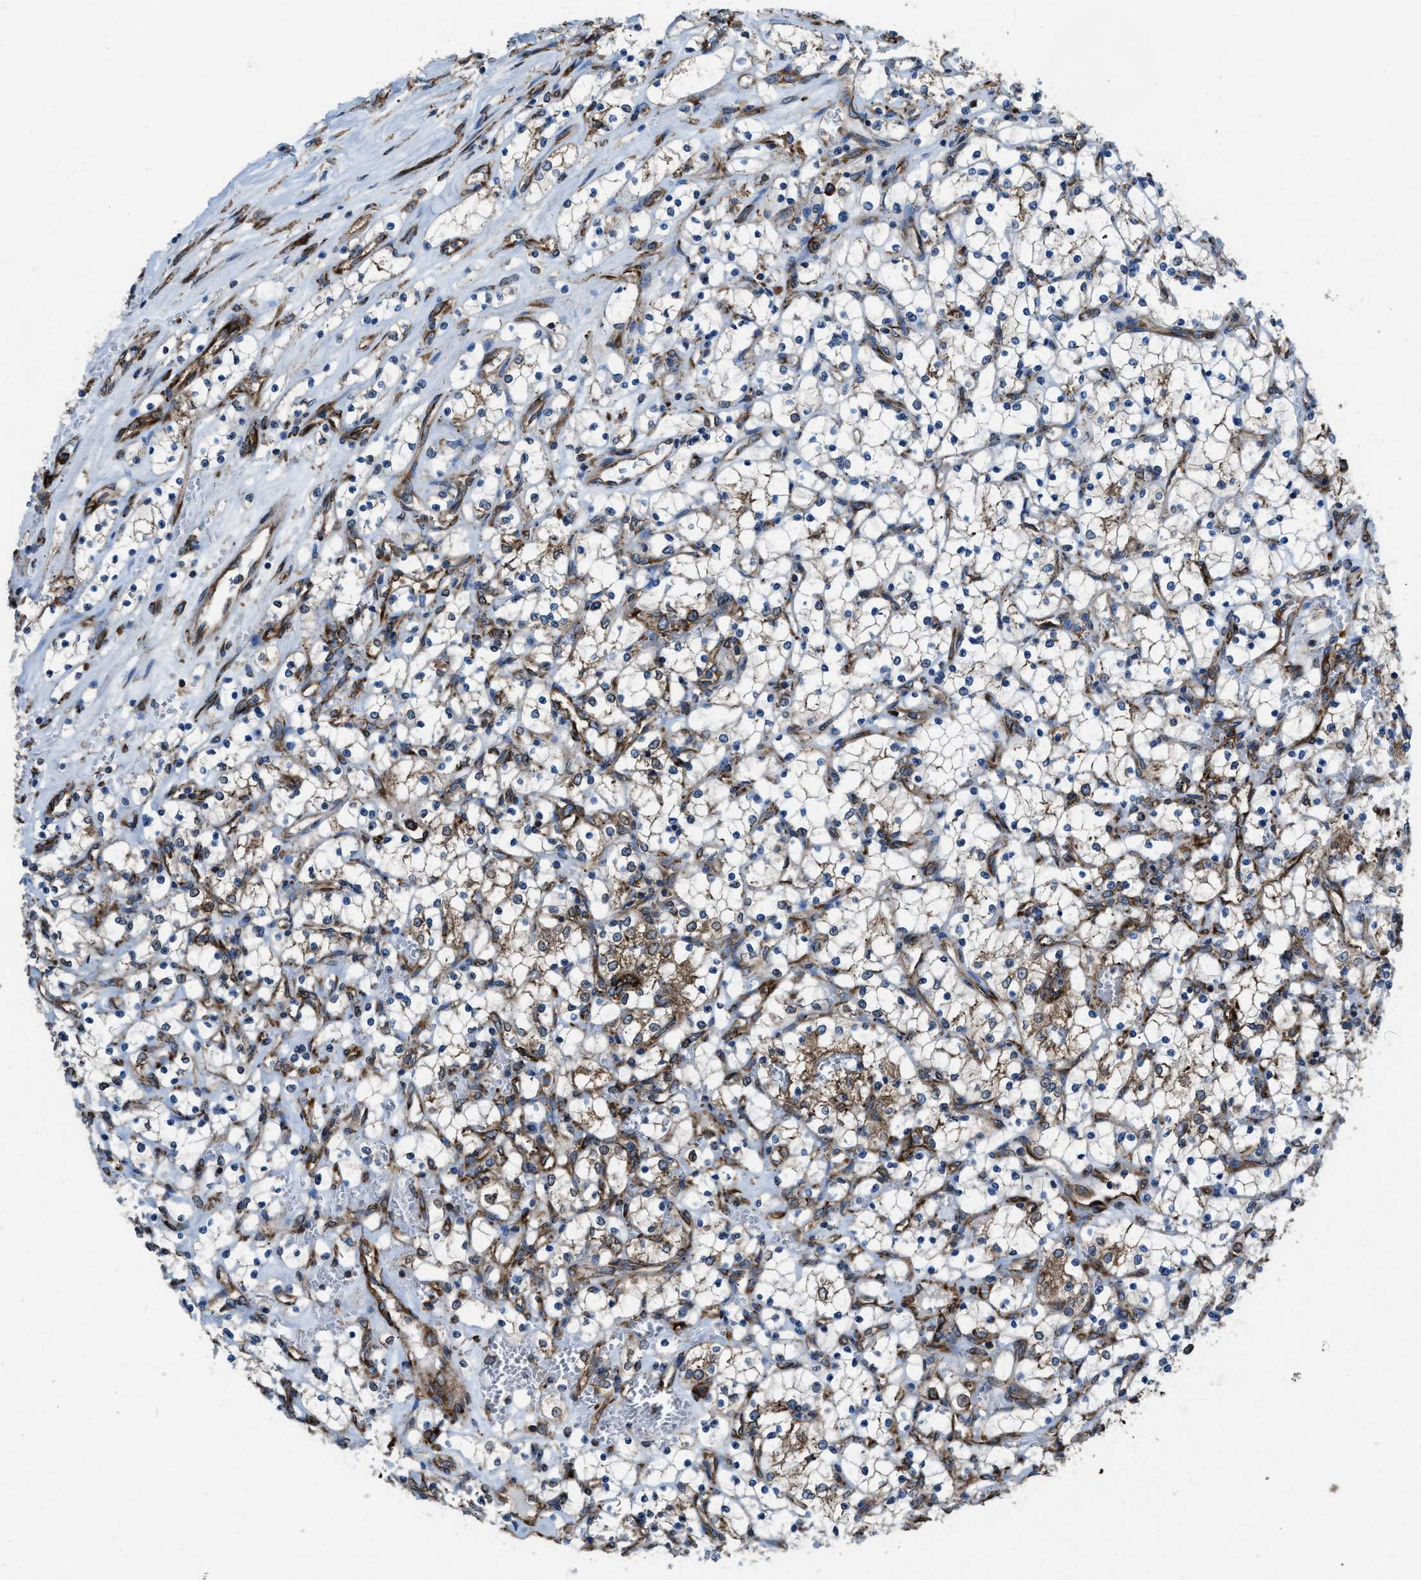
{"staining": {"intensity": "moderate", "quantity": ">75%", "location": "cytoplasmic/membranous"}, "tissue": "renal cancer", "cell_type": "Tumor cells", "image_type": "cancer", "snomed": [{"axis": "morphology", "description": "Adenocarcinoma, NOS"}, {"axis": "topography", "description": "Kidney"}], "caption": "Human adenocarcinoma (renal) stained for a protein (brown) demonstrates moderate cytoplasmic/membranous positive expression in about >75% of tumor cells.", "gene": "CAPRIN1", "patient": {"sex": "female", "age": 69}}